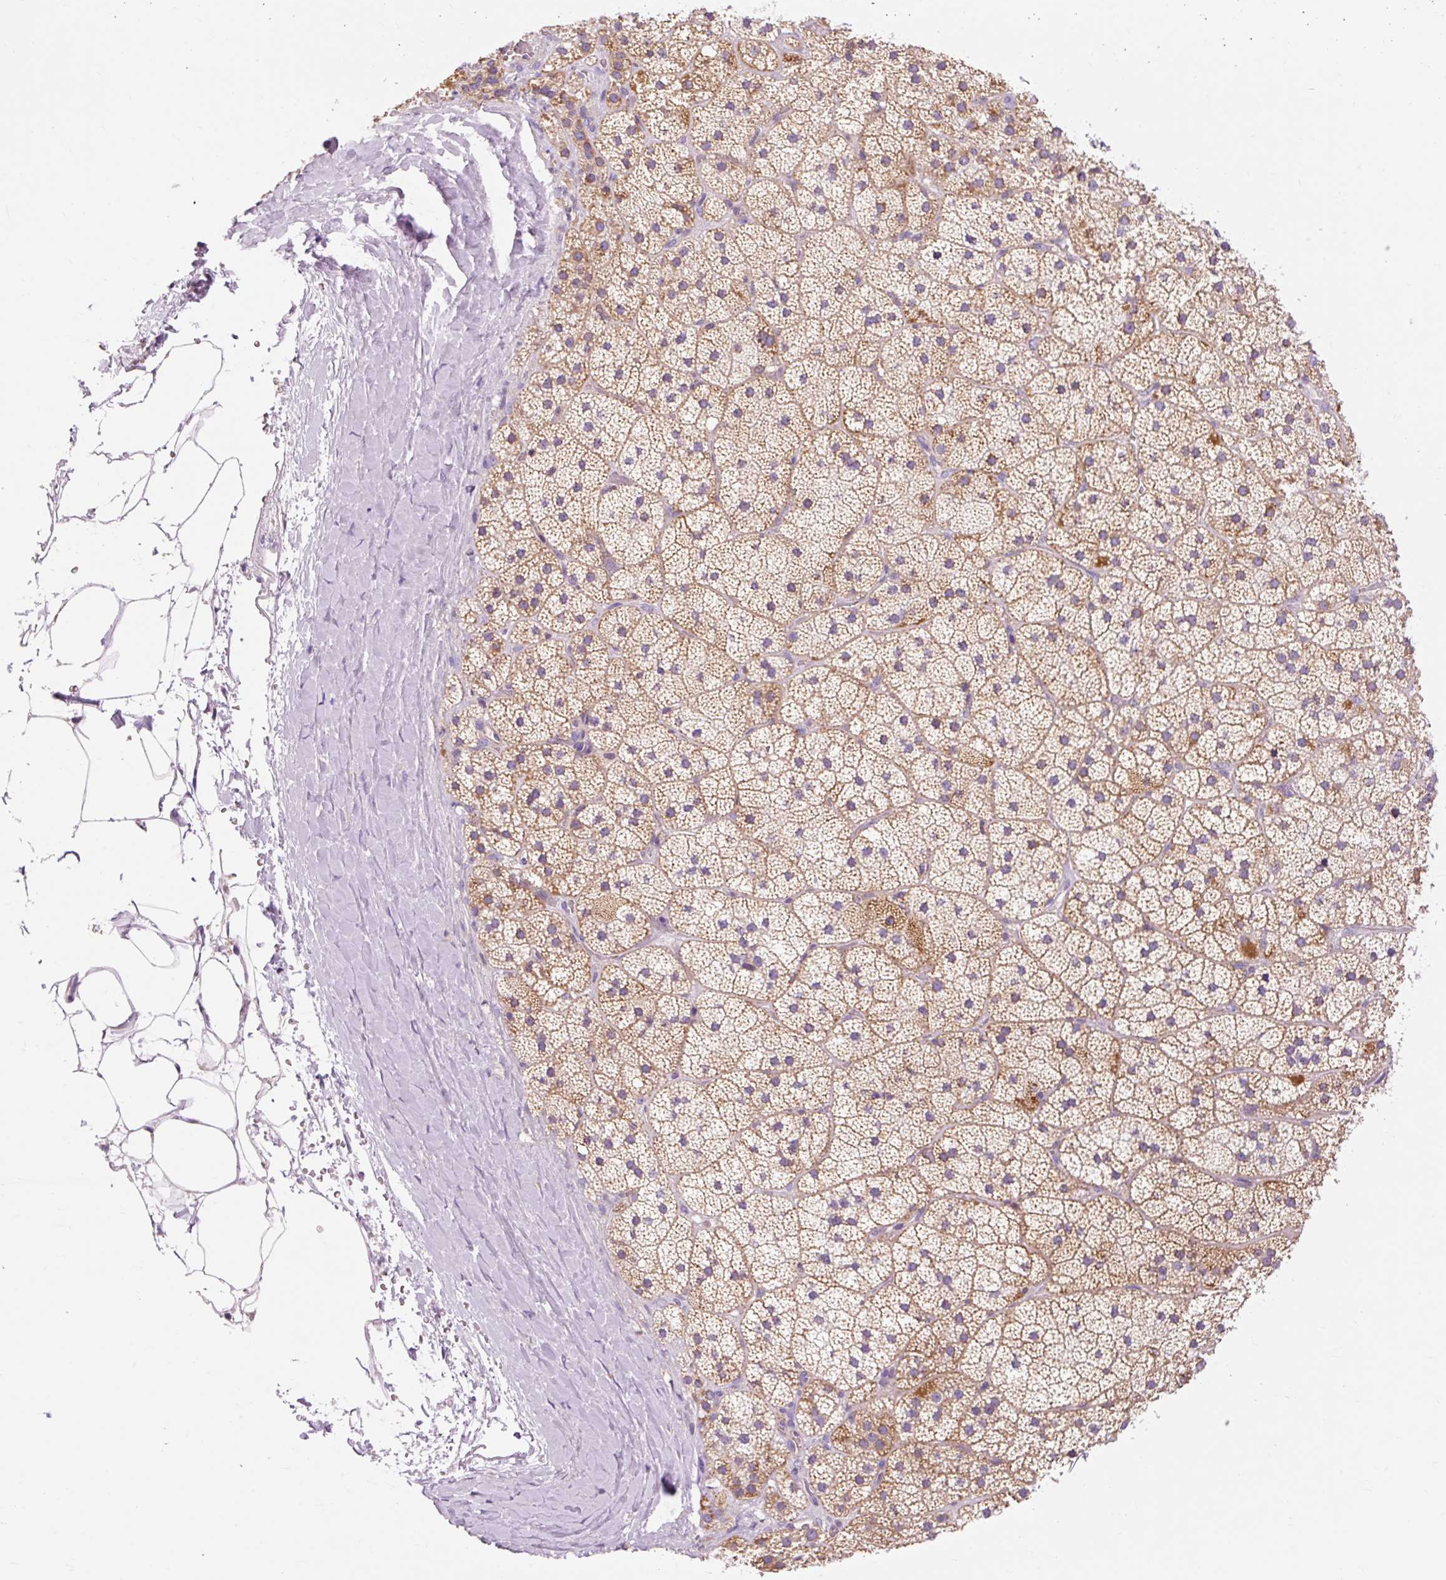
{"staining": {"intensity": "moderate", "quantity": ">75%", "location": "cytoplasmic/membranous"}, "tissue": "adrenal gland", "cell_type": "Glandular cells", "image_type": "normal", "snomed": [{"axis": "morphology", "description": "Normal tissue, NOS"}, {"axis": "topography", "description": "Adrenal gland"}], "caption": "Brown immunohistochemical staining in normal human adrenal gland exhibits moderate cytoplasmic/membranous expression in approximately >75% of glandular cells. Using DAB (brown) and hematoxylin (blue) stains, captured at high magnification using brightfield microscopy.", "gene": "IMMT", "patient": {"sex": "male", "age": 57}}